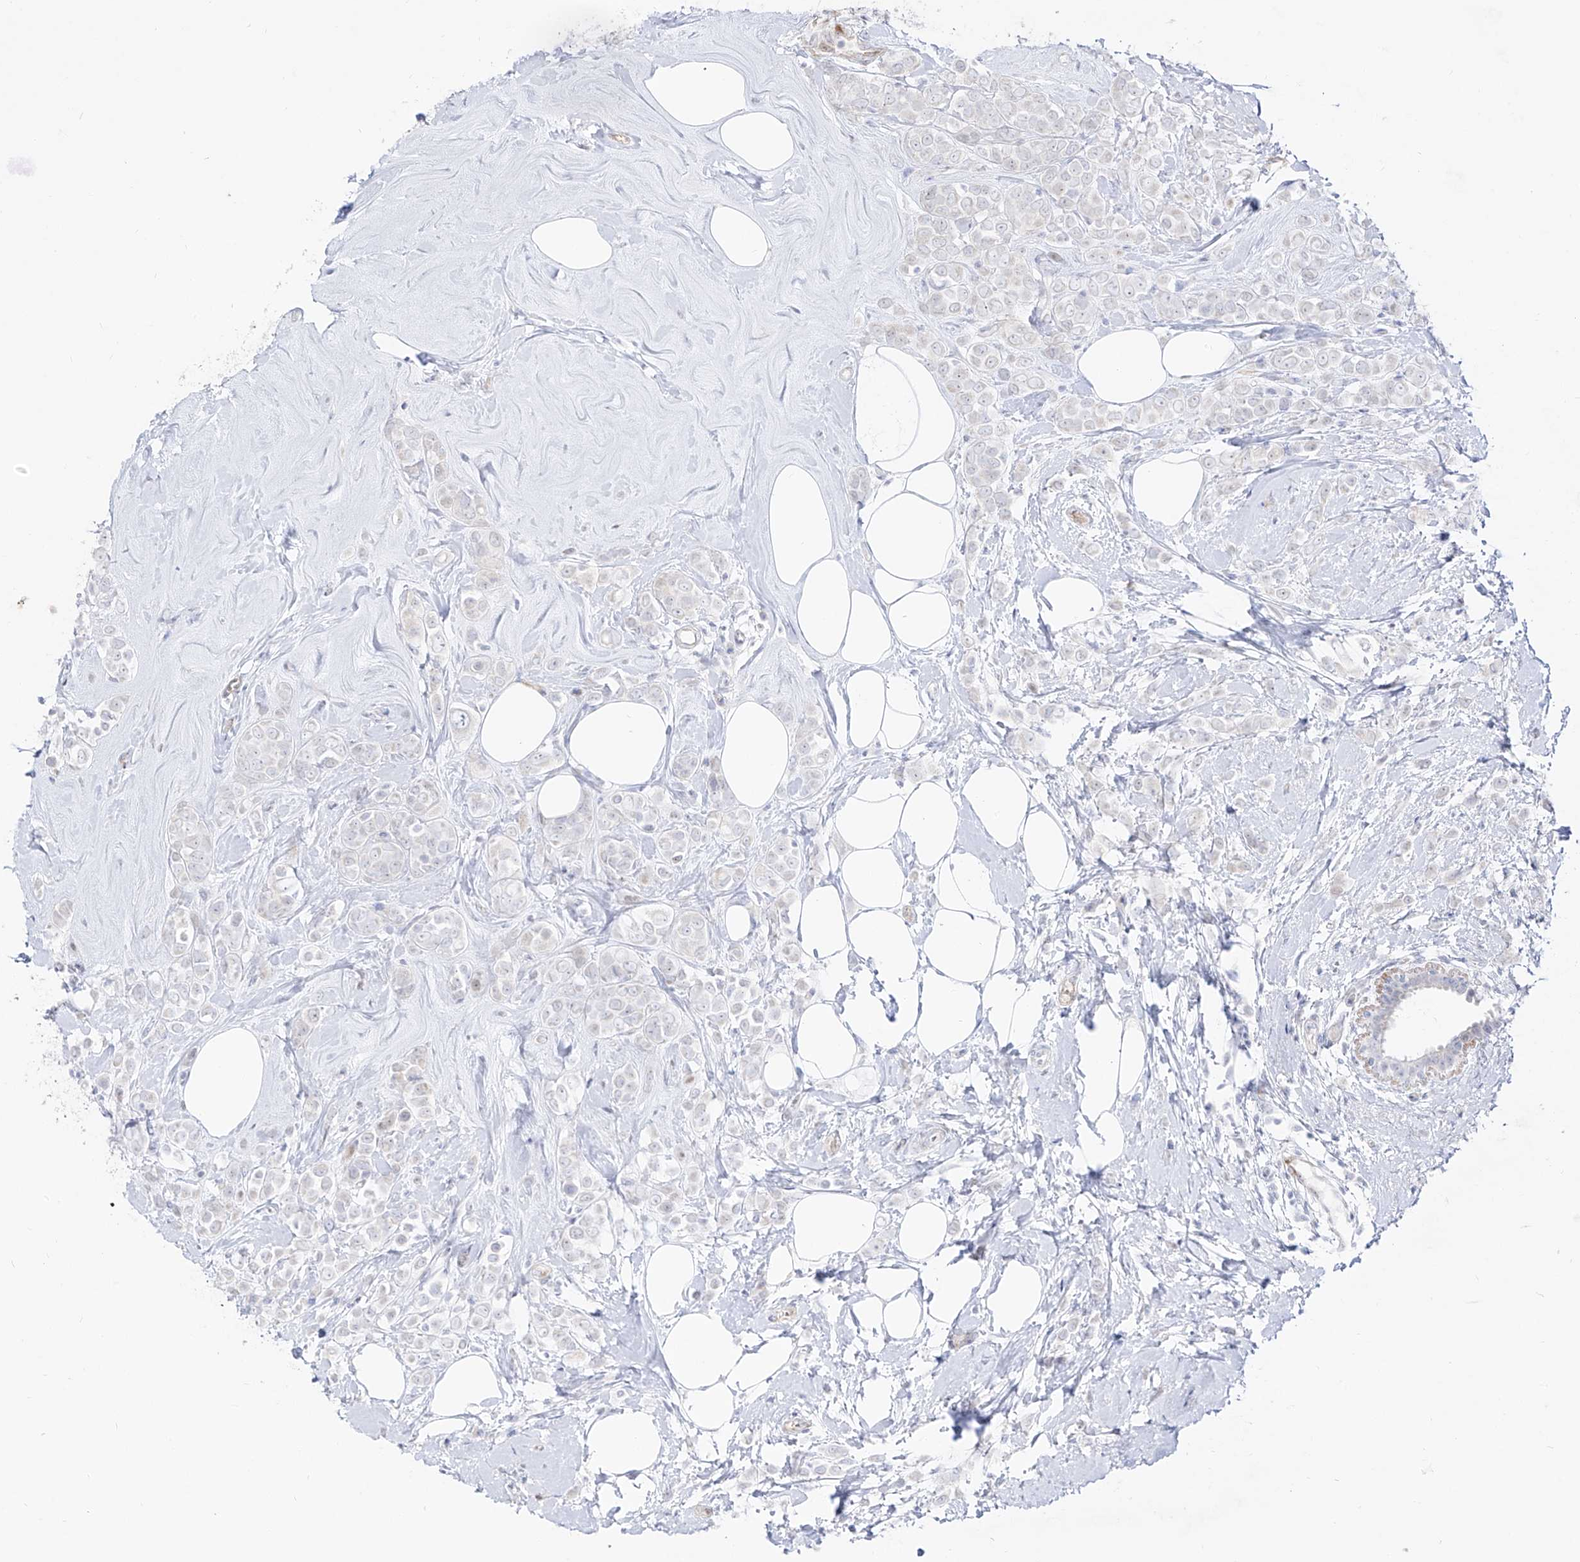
{"staining": {"intensity": "negative", "quantity": "none", "location": "none"}, "tissue": "breast cancer", "cell_type": "Tumor cells", "image_type": "cancer", "snomed": [{"axis": "morphology", "description": "Lobular carcinoma"}, {"axis": "topography", "description": "Breast"}], "caption": "This is a image of immunohistochemistry (IHC) staining of lobular carcinoma (breast), which shows no expression in tumor cells. The staining was performed using DAB (3,3'-diaminobenzidine) to visualize the protein expression in brown, while the nuclei were stained in blue with hematoxylin (Magnification: 20x).", "gene": "ZNF180", "patient": {"sex": "female", "age": 47}}